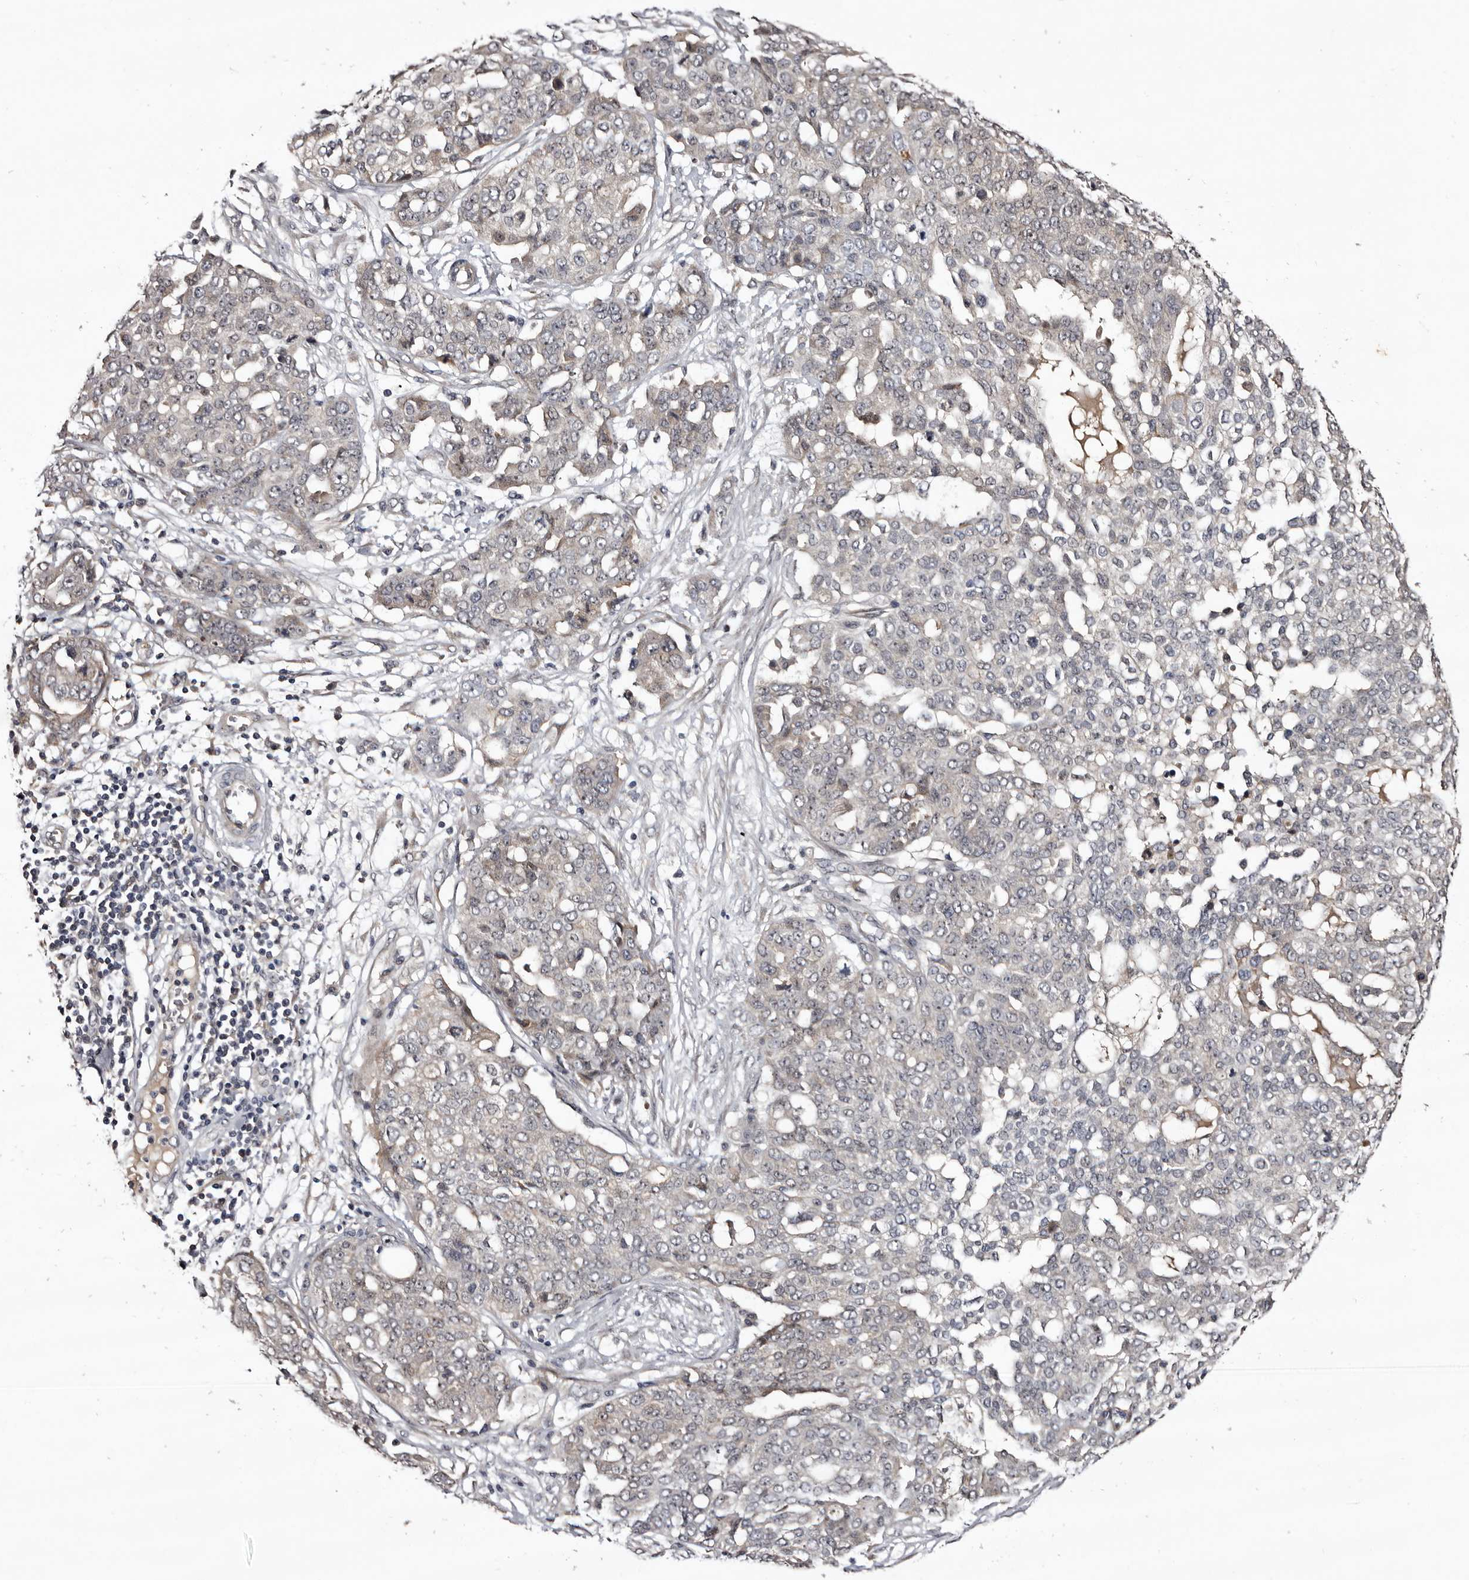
{"staining": {"intensity": "negative", "quantity": "none", "location": "none"}, "tissue": "ovarian cancer", "cell_type": "Tumor cells", "image_type": "cancer", "snomed": [{"axis": "morphology", "description": "Cystadenocarcinoma, serous, NOS"}, {"axis": "topography", "description": "Soft tissue"}, {"axis": "topography", "description": "Ovary"}], "caption": "Protein analysis of ovarian cancer (serous cystadenocarcinoma) reveals no significant positivity in tumor cells. (DAB (3,3'-diaminobenzidine) immunohistochemistry visualized using brightfield microscopy, high magnification).", "gene": "LANCL2", "patient": {"sex": "female", "age": 57}}